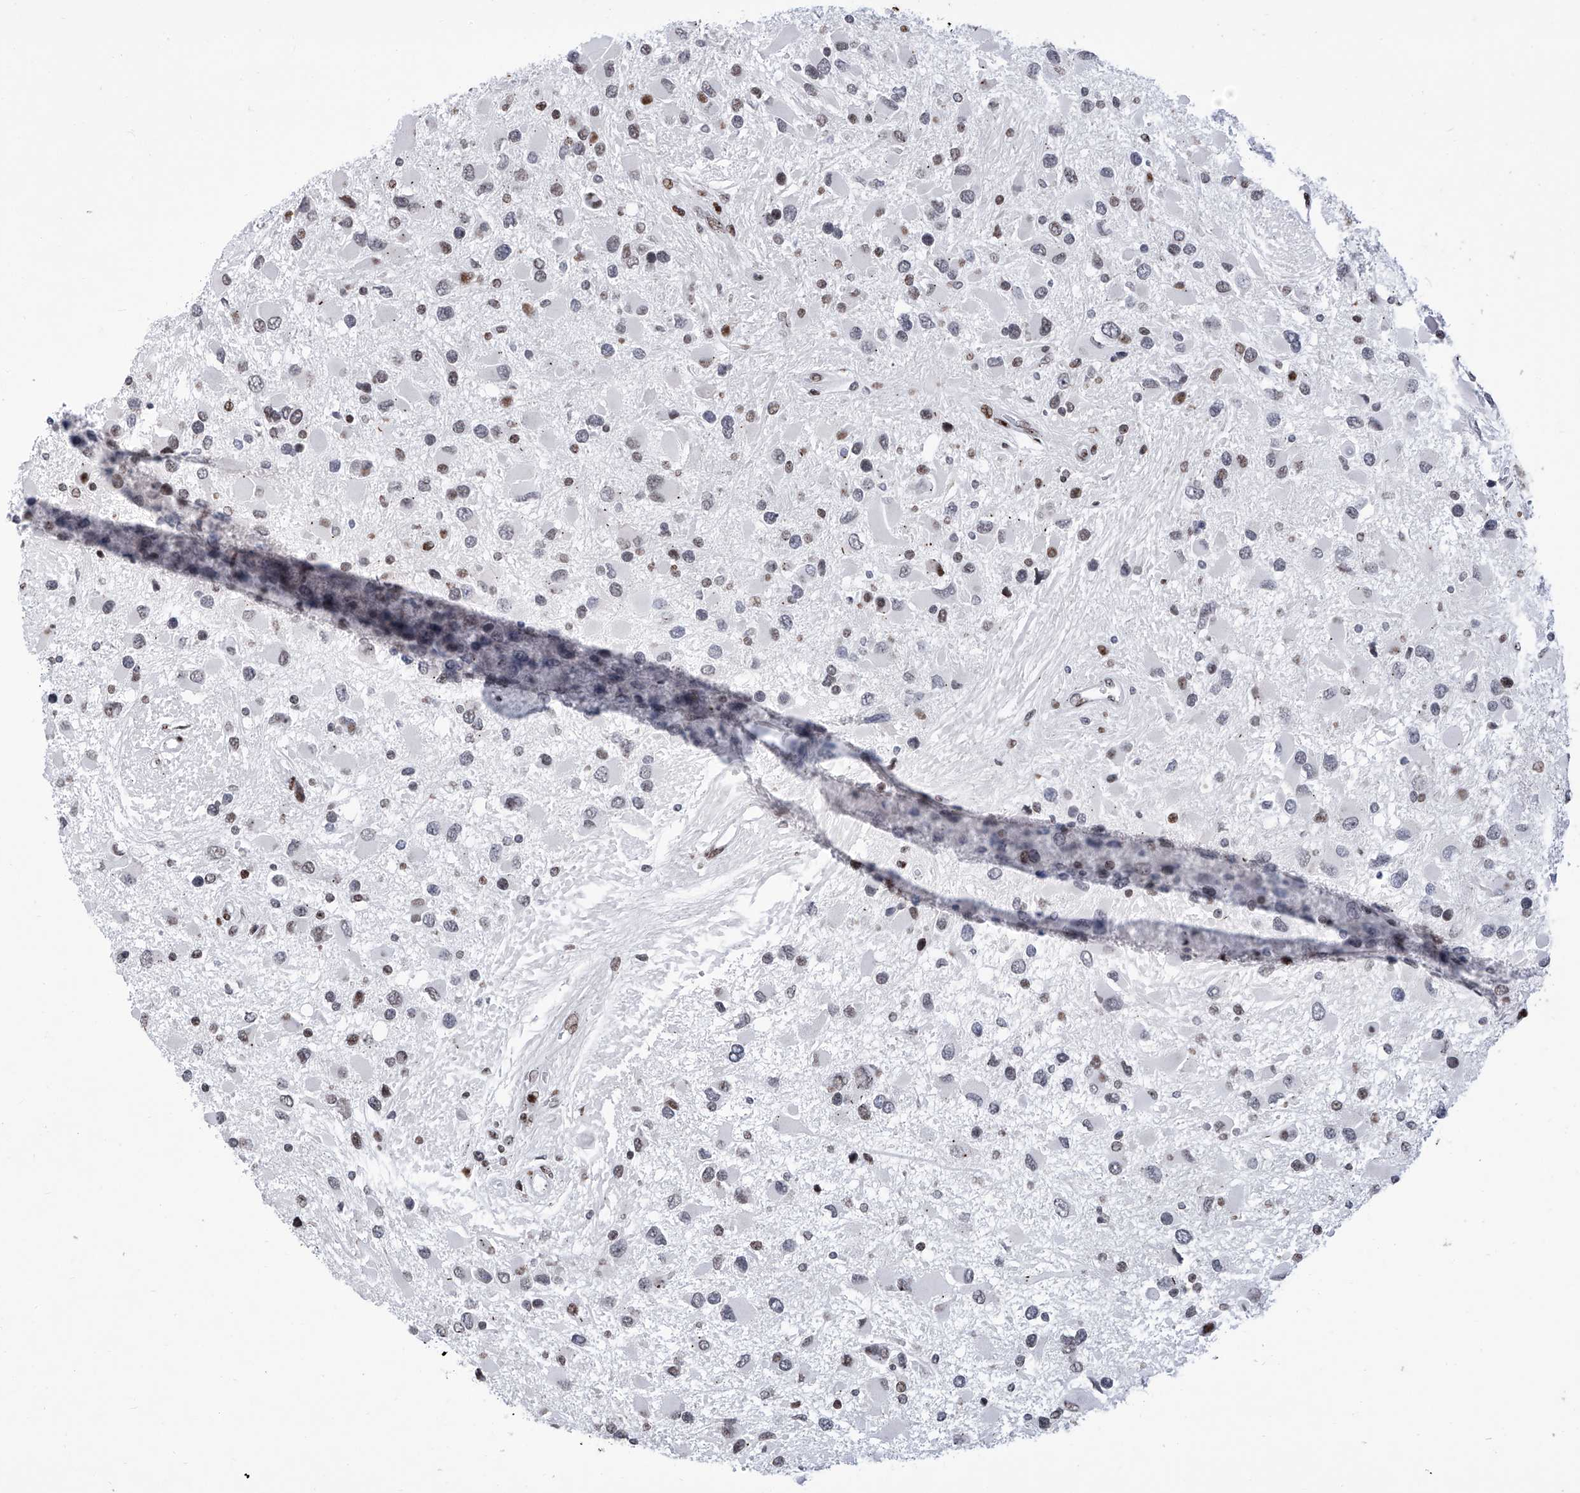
{"staining": {"intensity": "moderate", "quantity": "25%-75%", "location": "nuclear"}, "tissue": "glioma", "cell_type": "Tumor cells", "image_type": "cancer", "snomed": [{"axis": "morphology", "description": "Glioma, malignant, High grade"}, {"axis": "topography", "description": "Brain"}], "caption": "An image of human malignant glioma (high-grade) stained for a protein reveals moderate nuclear brown staining in tumor cells. The staining is performed using DAB brown chromogen to label protein expression. The nuclei are counter-stained blue using hematoxylin.", "gene": "HEY2", "patient": {"sex": "male", "age": 53}}